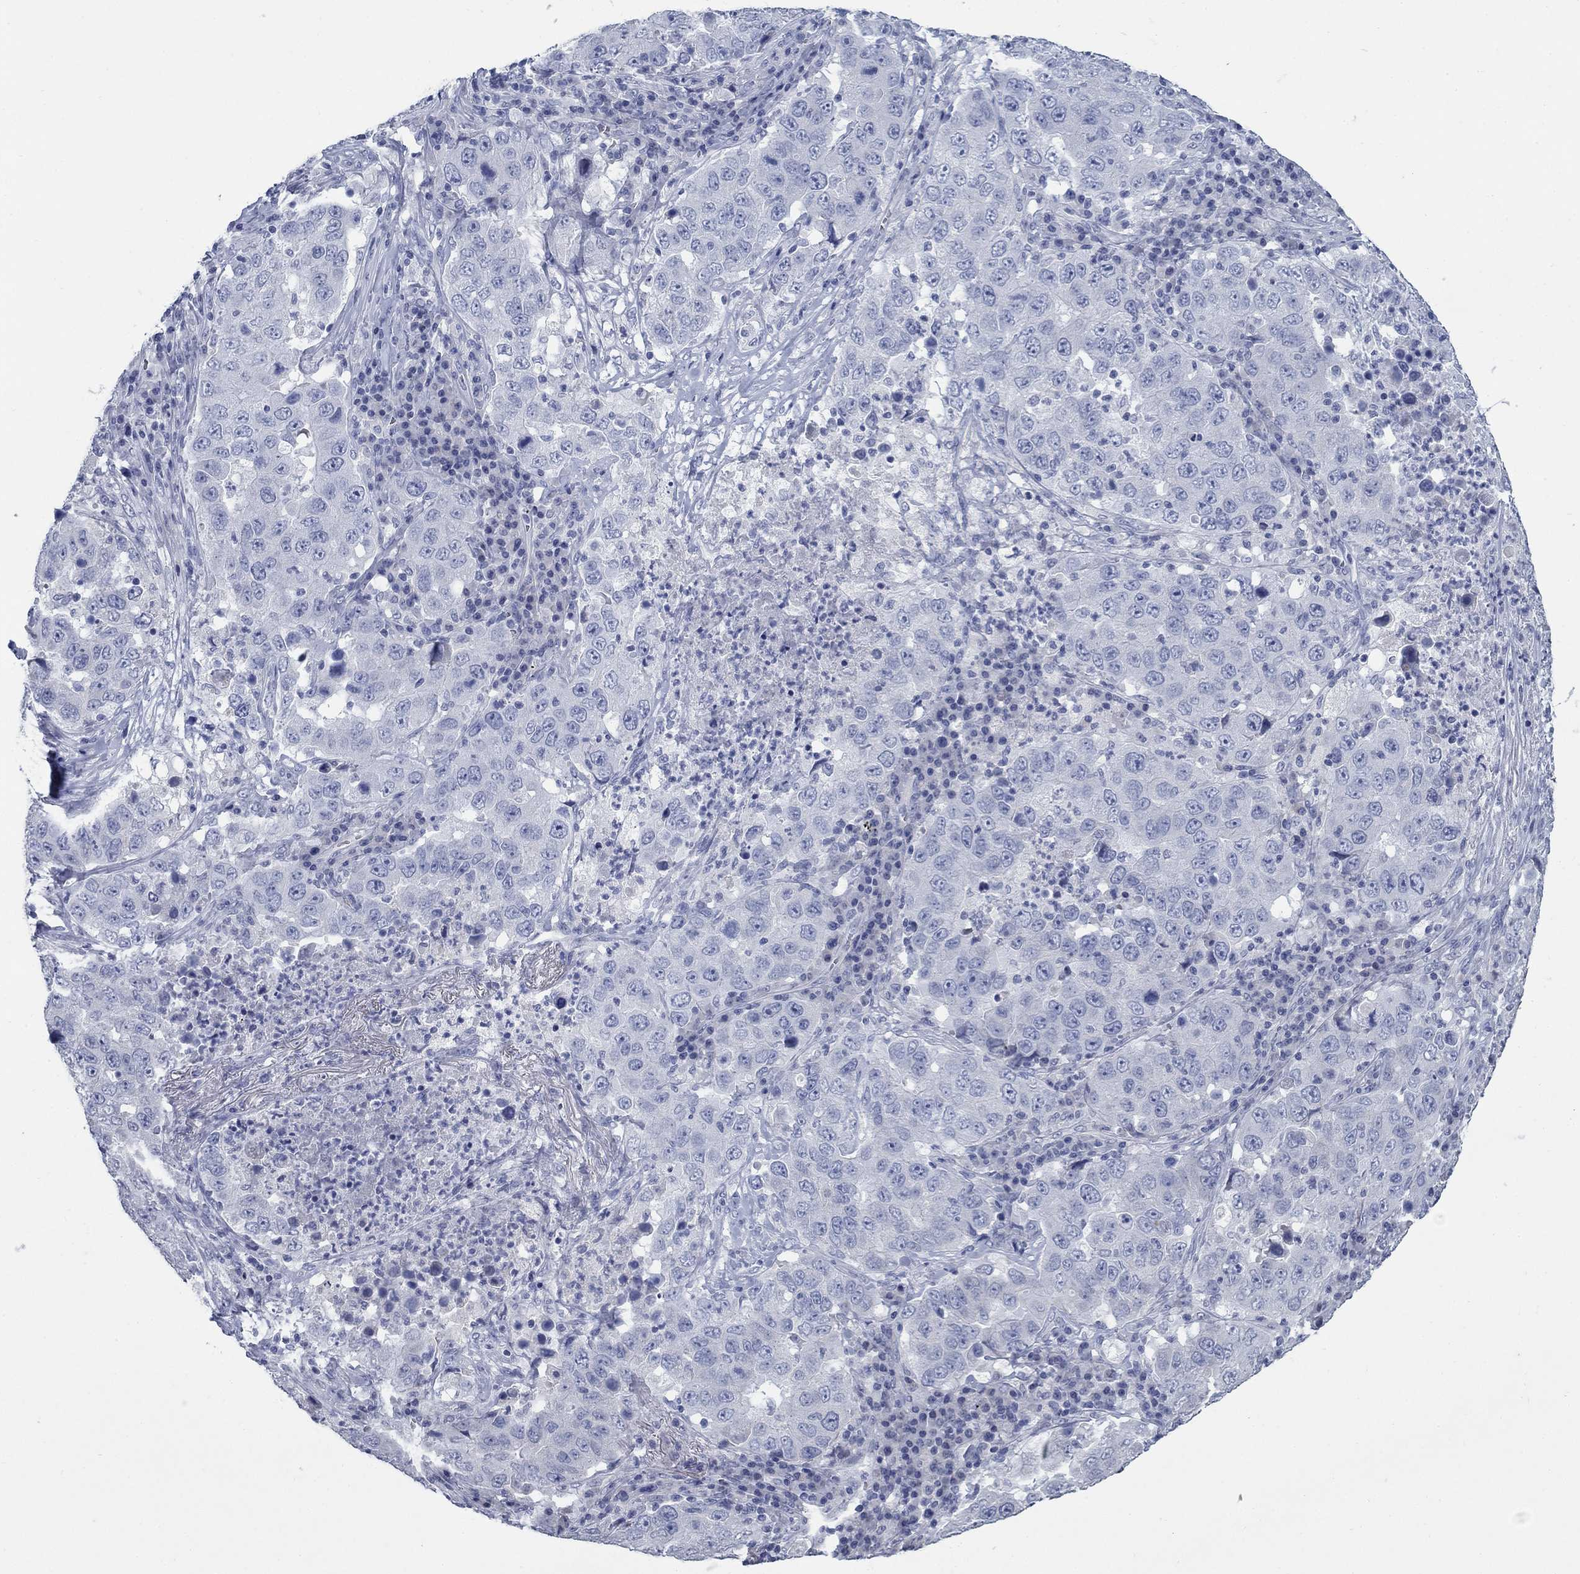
{"staining": {"intensity": "negative", "quantity": "none", "location": "none"}, "tissue": "lung cancer", "cell_type": "Tumor cells", "image_type": "cancer", "snomed": [{"axis": "morphology", "description": "Adenocarcinoma, NOS"}, {"axis": "topography", "description": "Lung"}], "caption": "Histopathology image shows no significant protein staining in tumor cells of lung cancer (adenocarcinoma).", "gene": "DNER", "patient": {"sex": "male", "age": 73}}